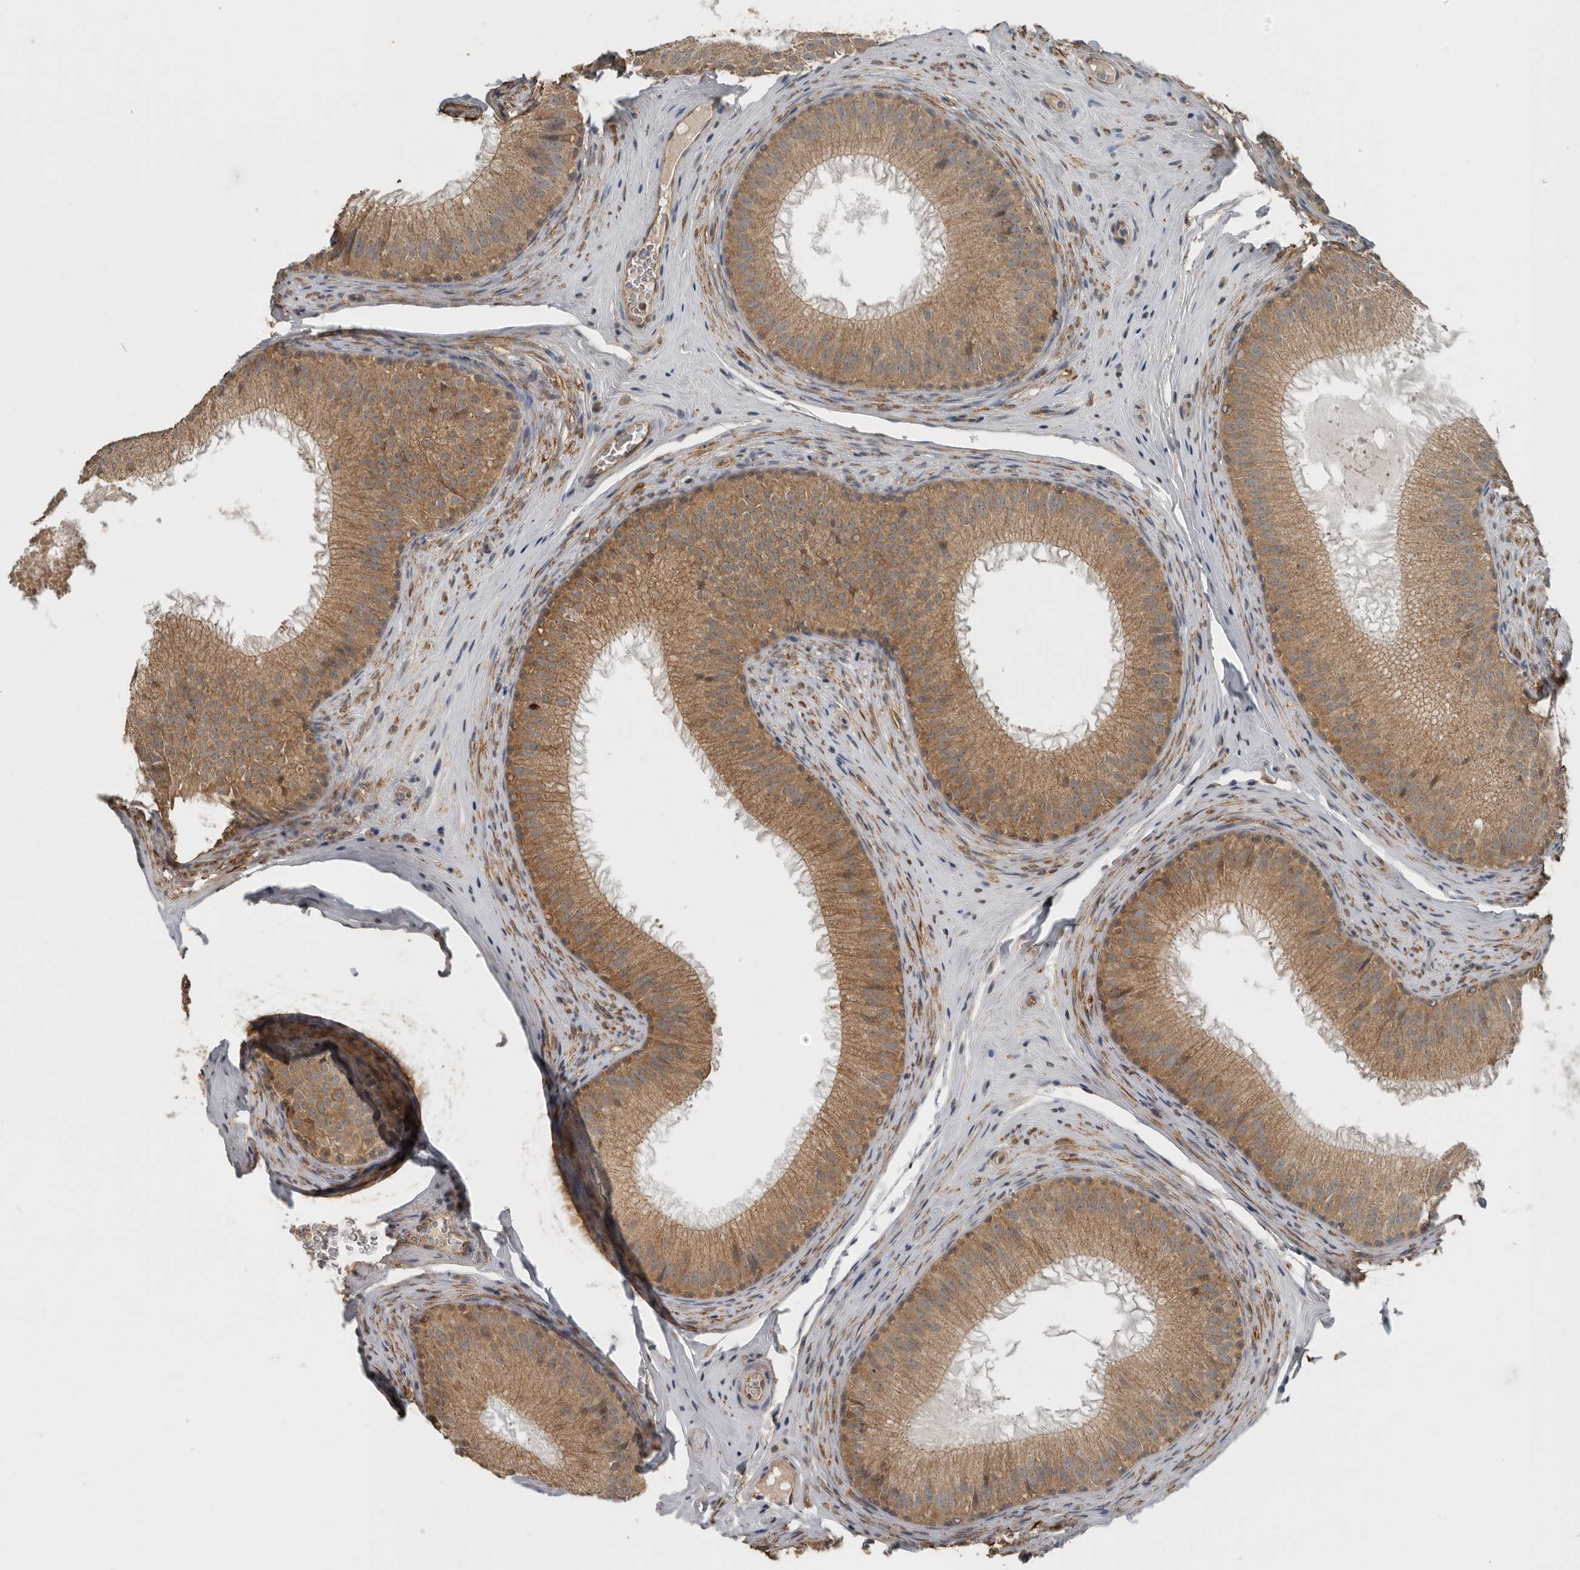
{"staining": {"intensity": "moderate", "quantity": ">75%", "location": "cytoplasmic/membranous"}, "tissue": "epididymis", "cell_type": "Glandular cells", "image_type": "normal", "snomed": [{"axis": "morphology", "description": "Normal tissue, NOS"}, {"axis": "topography", "description": "Epididymis"}], "caption": "Immunohistochemistry (IHC) staining of normal epididymis, which demonstrates medium levels of moderate cytoplasmic/membranous staining in approximately >75% of glandular cells indicating moderate cytoplasmic/membranous protein expression. The staining was performed using DAB (brown) for protein detection and nuclei were counterstained in hematoxylin (blue).", "gene": "AFAP1", "patient": {"sex": "male", "age": 32}}